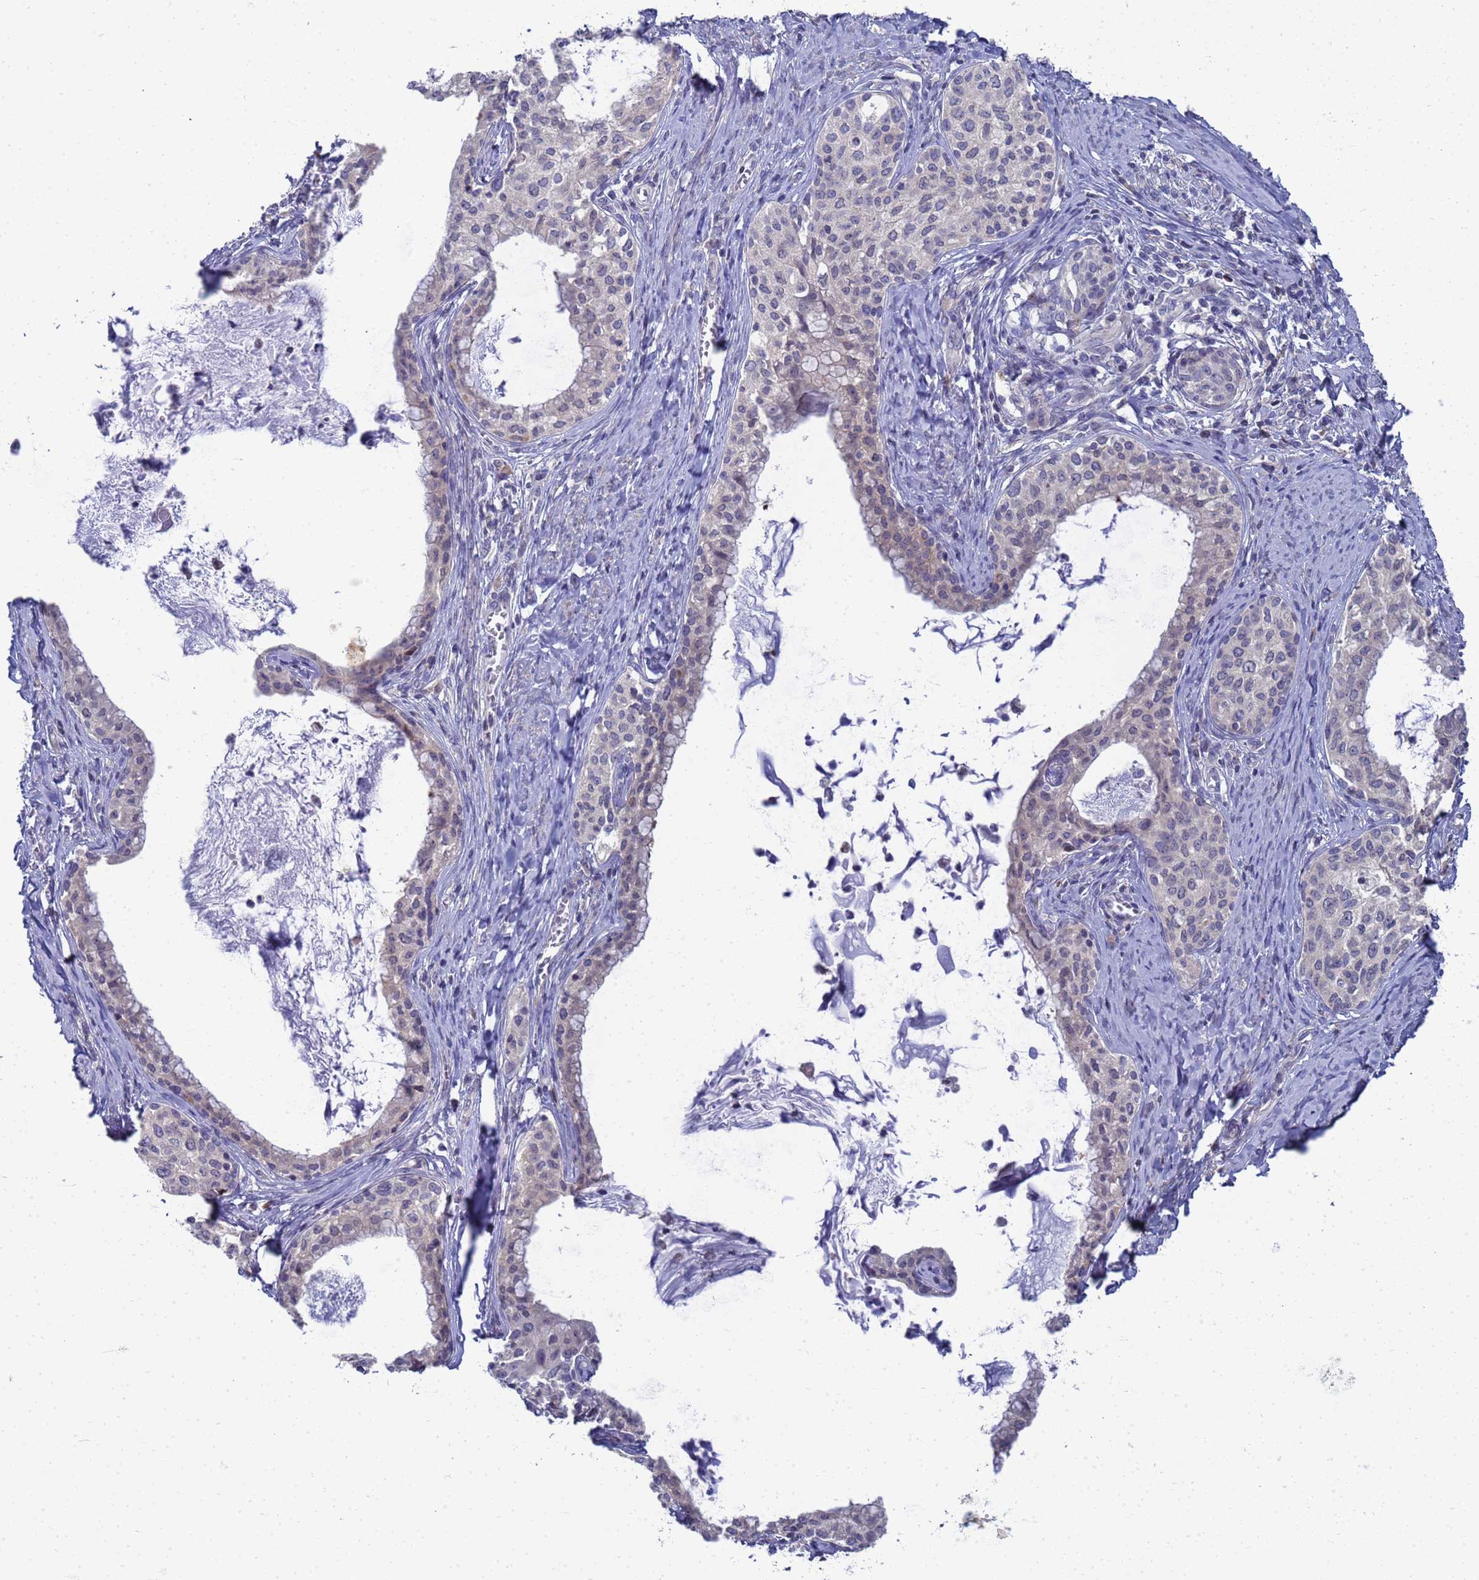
{"staining": {"intensity": "negative", "quantity": "none", "location": "none"}, "tissue": "cervical cancer", "cell_type": "Tumor cells", "image_type": "cancer", "snomed": [{"axis": "morphology", "description": "Squamous cell carcinoma, NOS"}, {"axis": "morphology", "description": "Adenocarcinoma, NOS"}, {"axis": "topography", "description": "Cervix"}], "caption": "Immunohistochemistry of human squamous cell carcinoma (cervical) displays no staining in tumor cells.", "gene": "ENOSF1", "patient": {"sex": "female", "age": 52}}